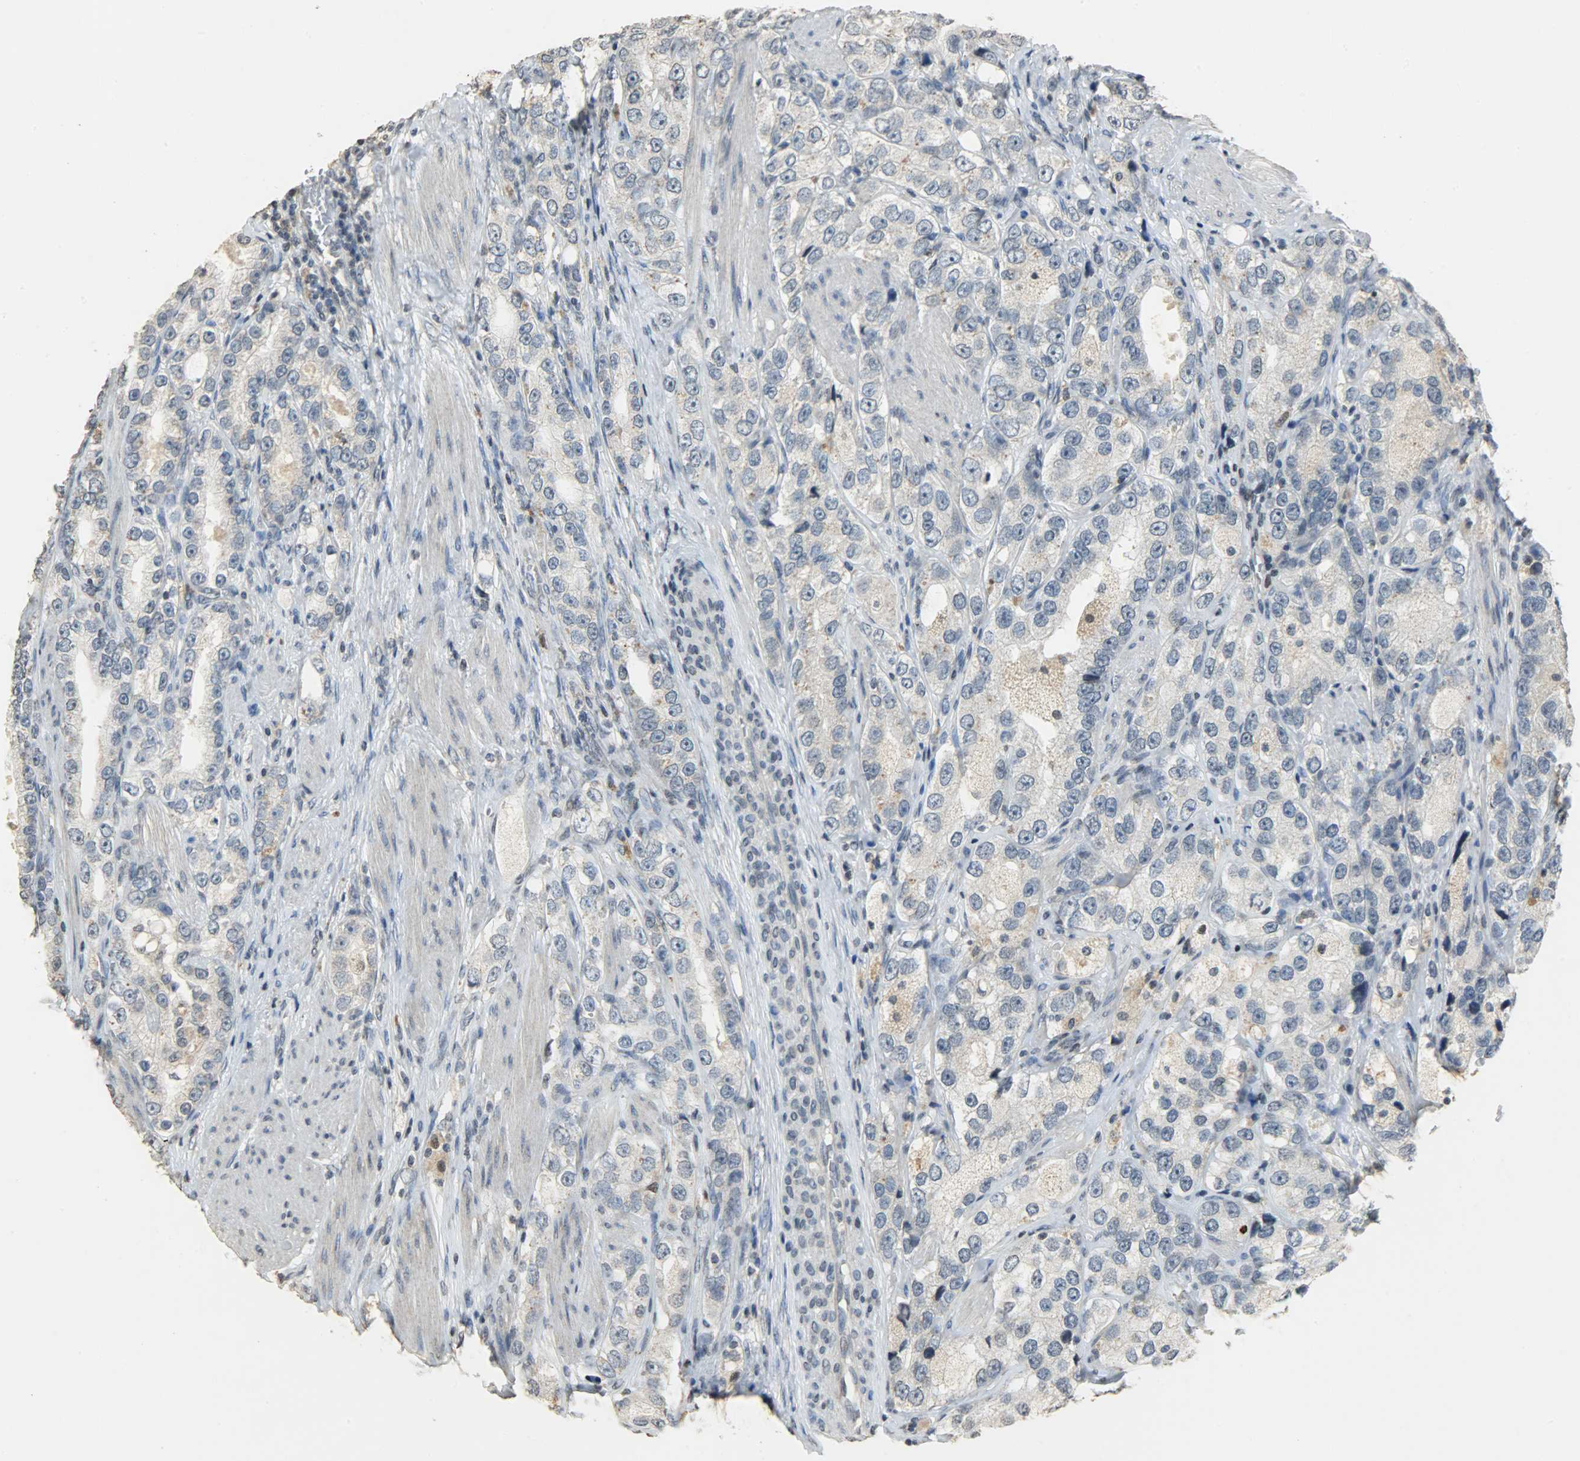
{"staining": {"intensity": "negative", "quantity": "none", "location": "none"}, "tissue": "prostate cancer", "cell_type": "Tumor cells", "image_type": "cancer", "snomed": [{"axis": "morphology", "description": "Adenocarcinoma, High grade"}, {"axis": "topography", "description": "Prostate"}], "caption": "High power microscopy histopathology image of an immunohistochemistry histopathology image of prostate adenocarcinoma (high-grade), revealing no significant staining in tumor cells.", "gene": "DNAJB6", "patient": {"sex": "male", "age": 63}}